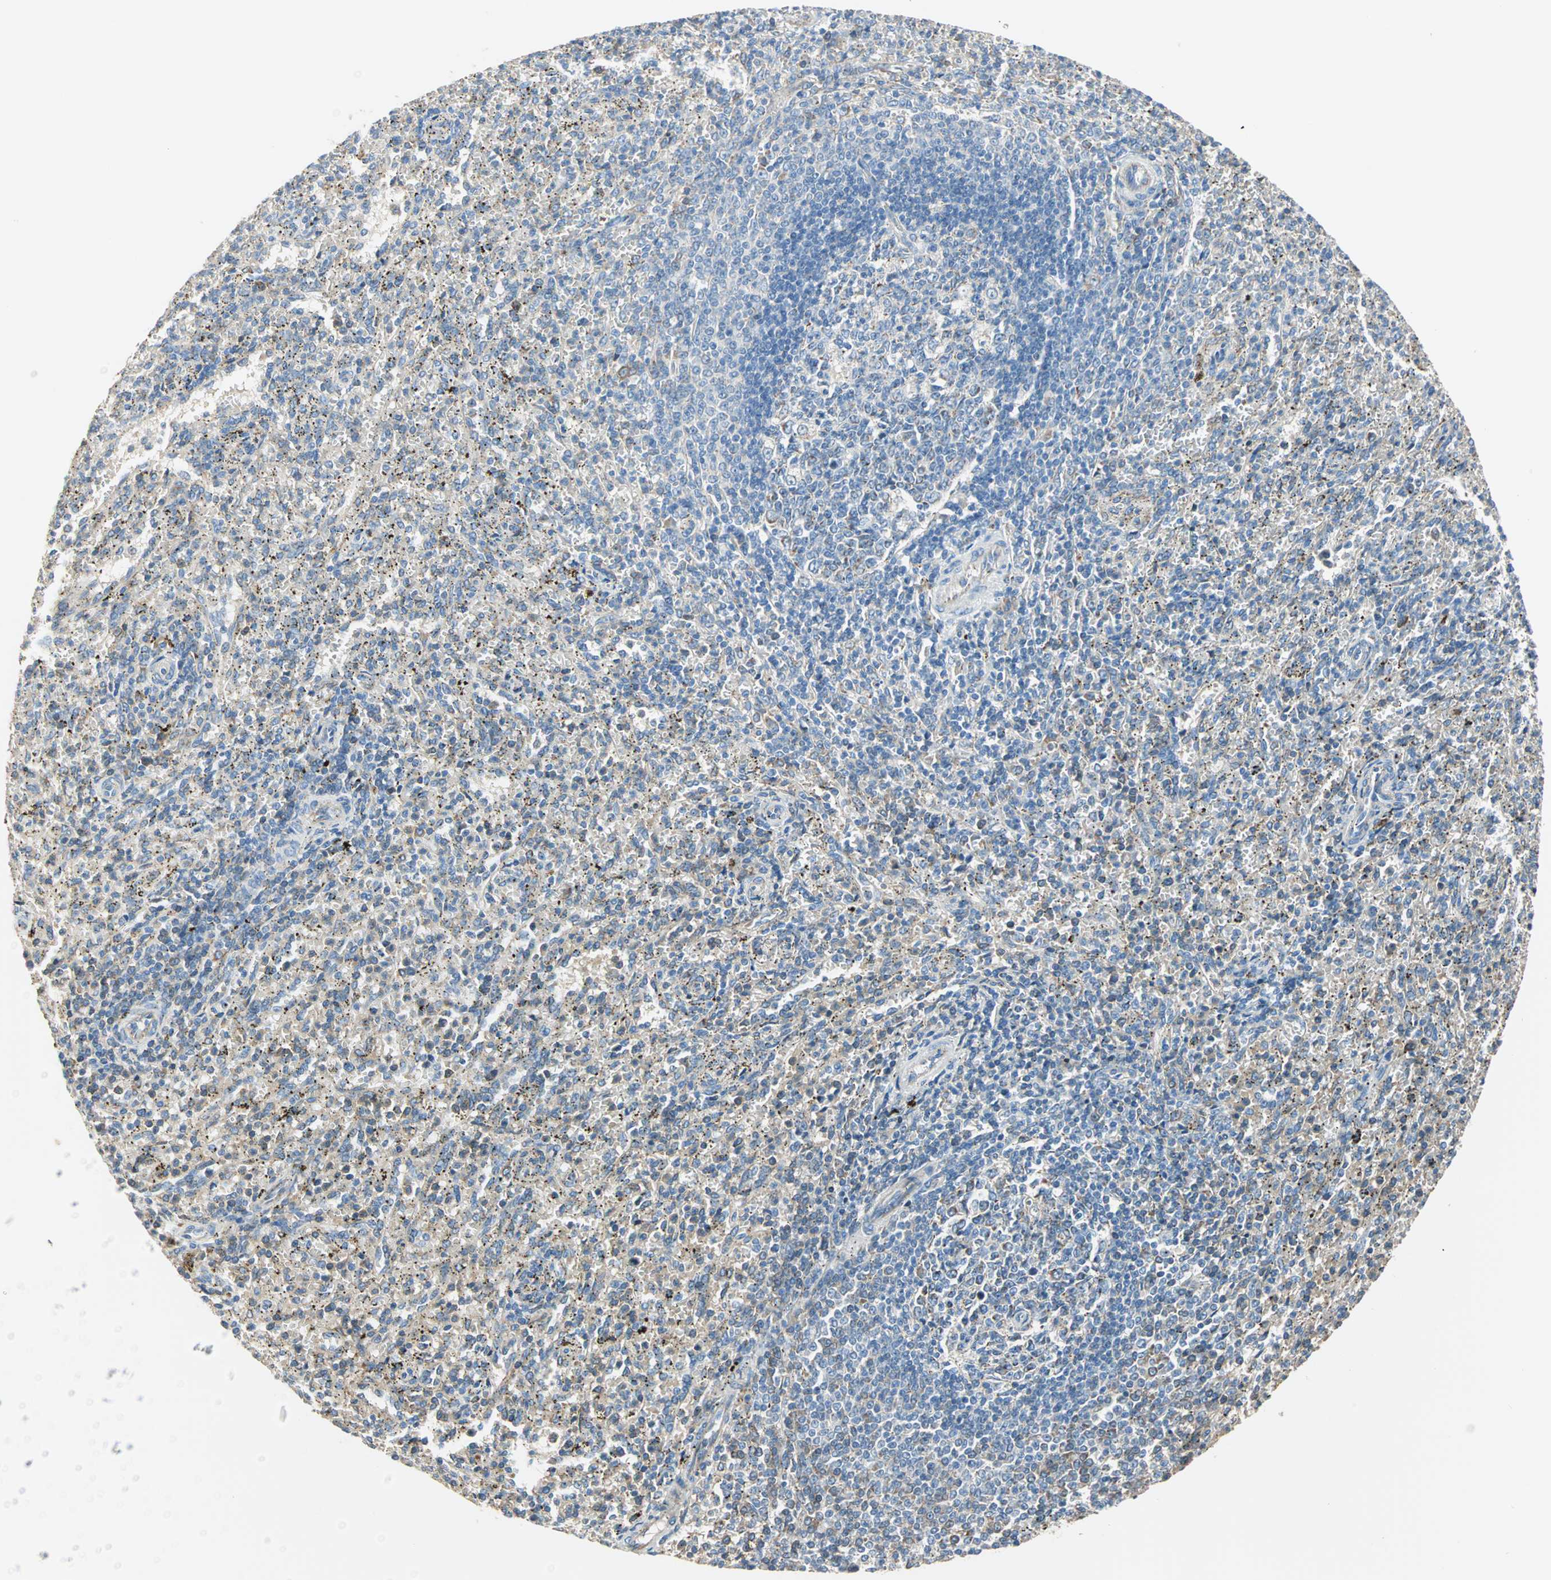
{"staining": {"intensity": "negative", "quantity": "none", "location": "none"}, "tissue": "spleen", "cell_type": "Cells in red pulp", "image_type": "normal", "snomed": [{"axis": "morphology", "description": "Normal tissue, NOS"}, {"axis": "topography", "description": "Spleen"}], "caption": "DAB immunohistochemical staining of benign spleen demonstrates no significant expression in cells in red pulp.", "gene": "TST", "patient": {"sex": "female", "age": 10}}